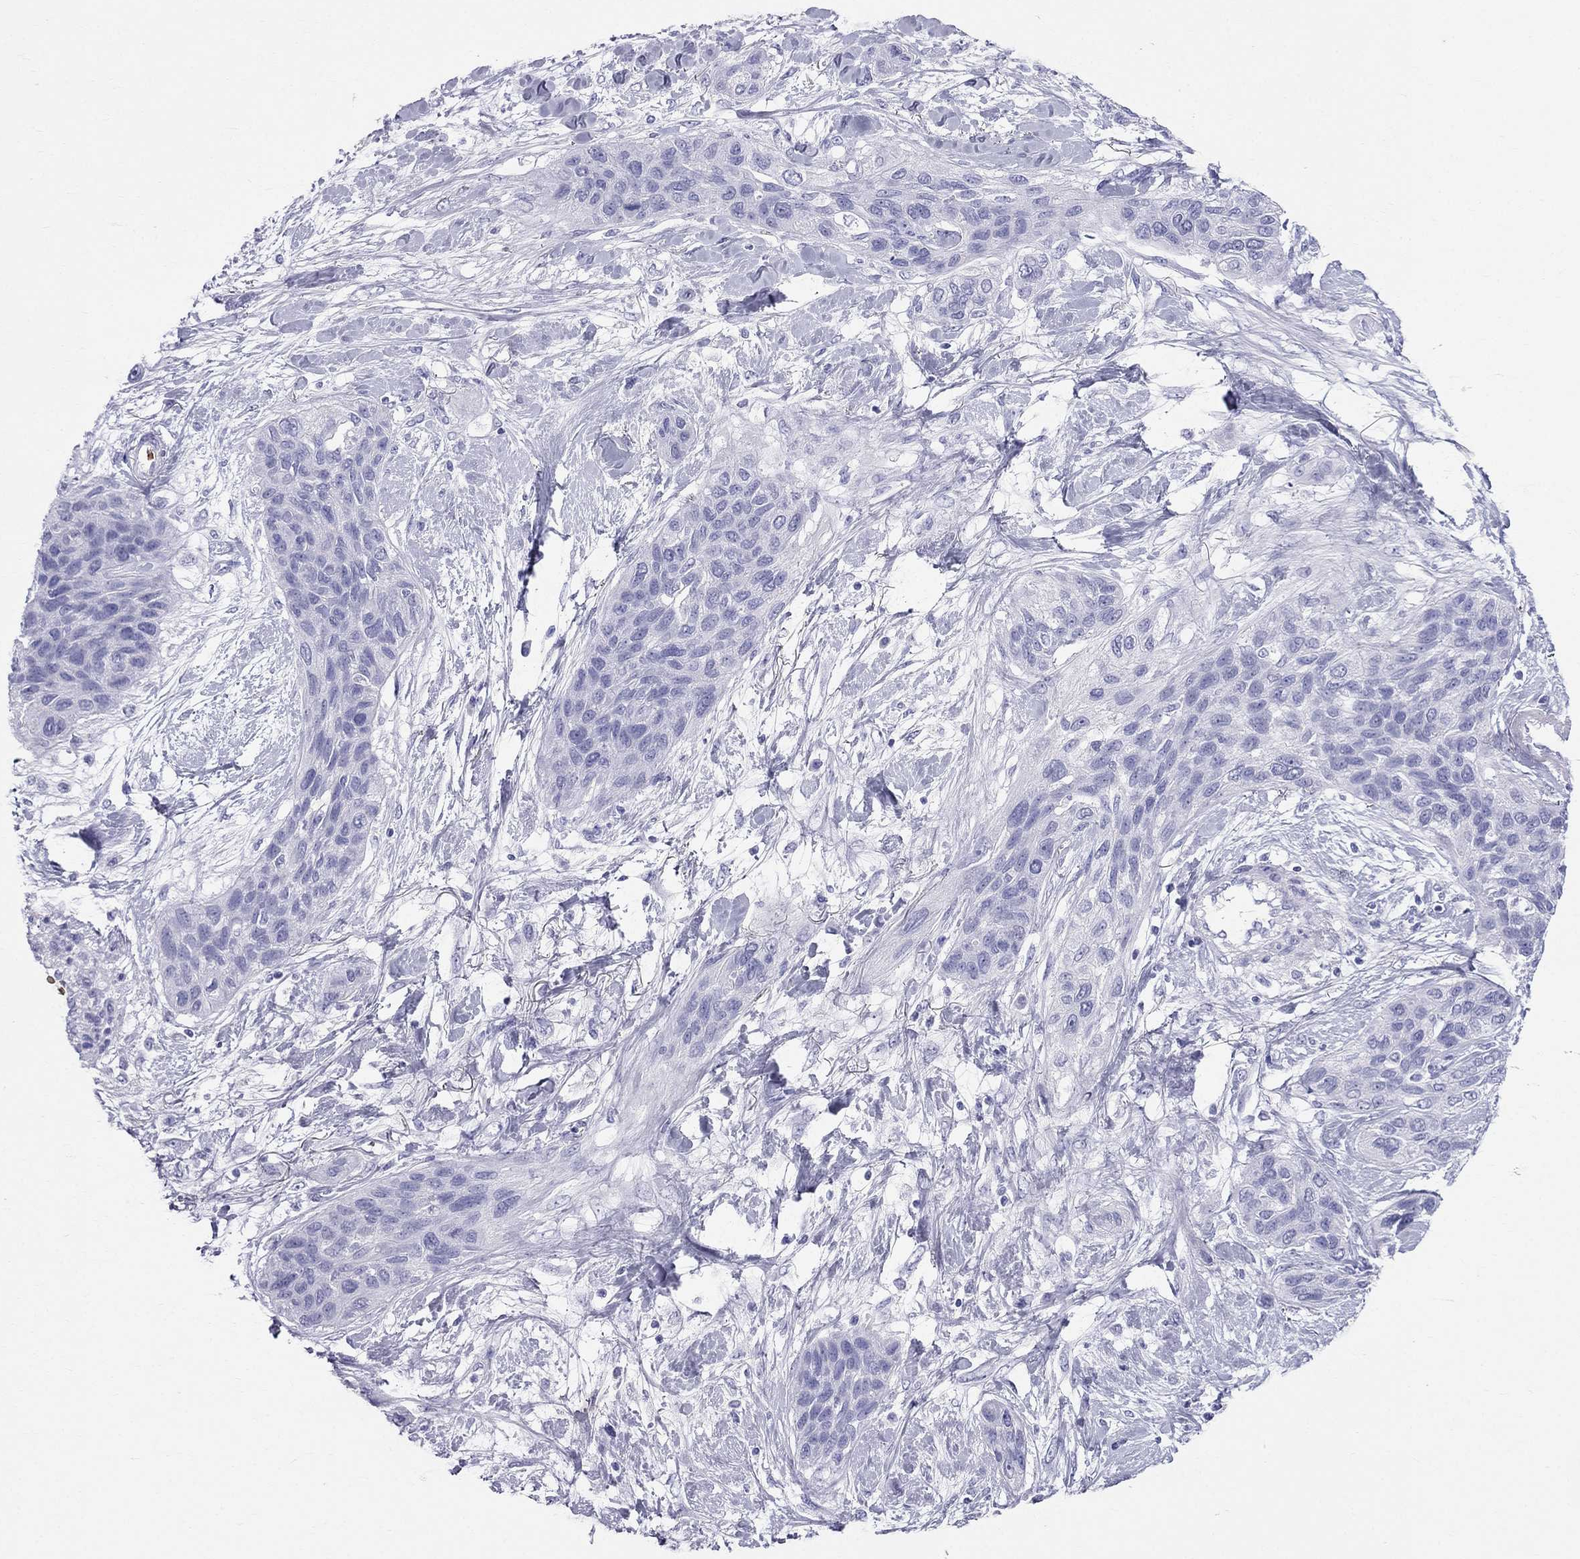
{"staining": {"intensity": "negative", "quantity": "none", "location": "none"}, "tissue": "lung cancer", "cell_type": "Tumor cells", "image_type": "cancer", "snomed": [{"axis": "morphology", "description": "Squamous cell carcinoma, NOS"}, {"axis": "topography", "description": "Lung"}], "caption": "Tumor cells show no significant protein expression in lung cancer (squamous cell carcinoma).", "gene": "DNAAF6", "patient": {"sex": "female", "age": 70}}